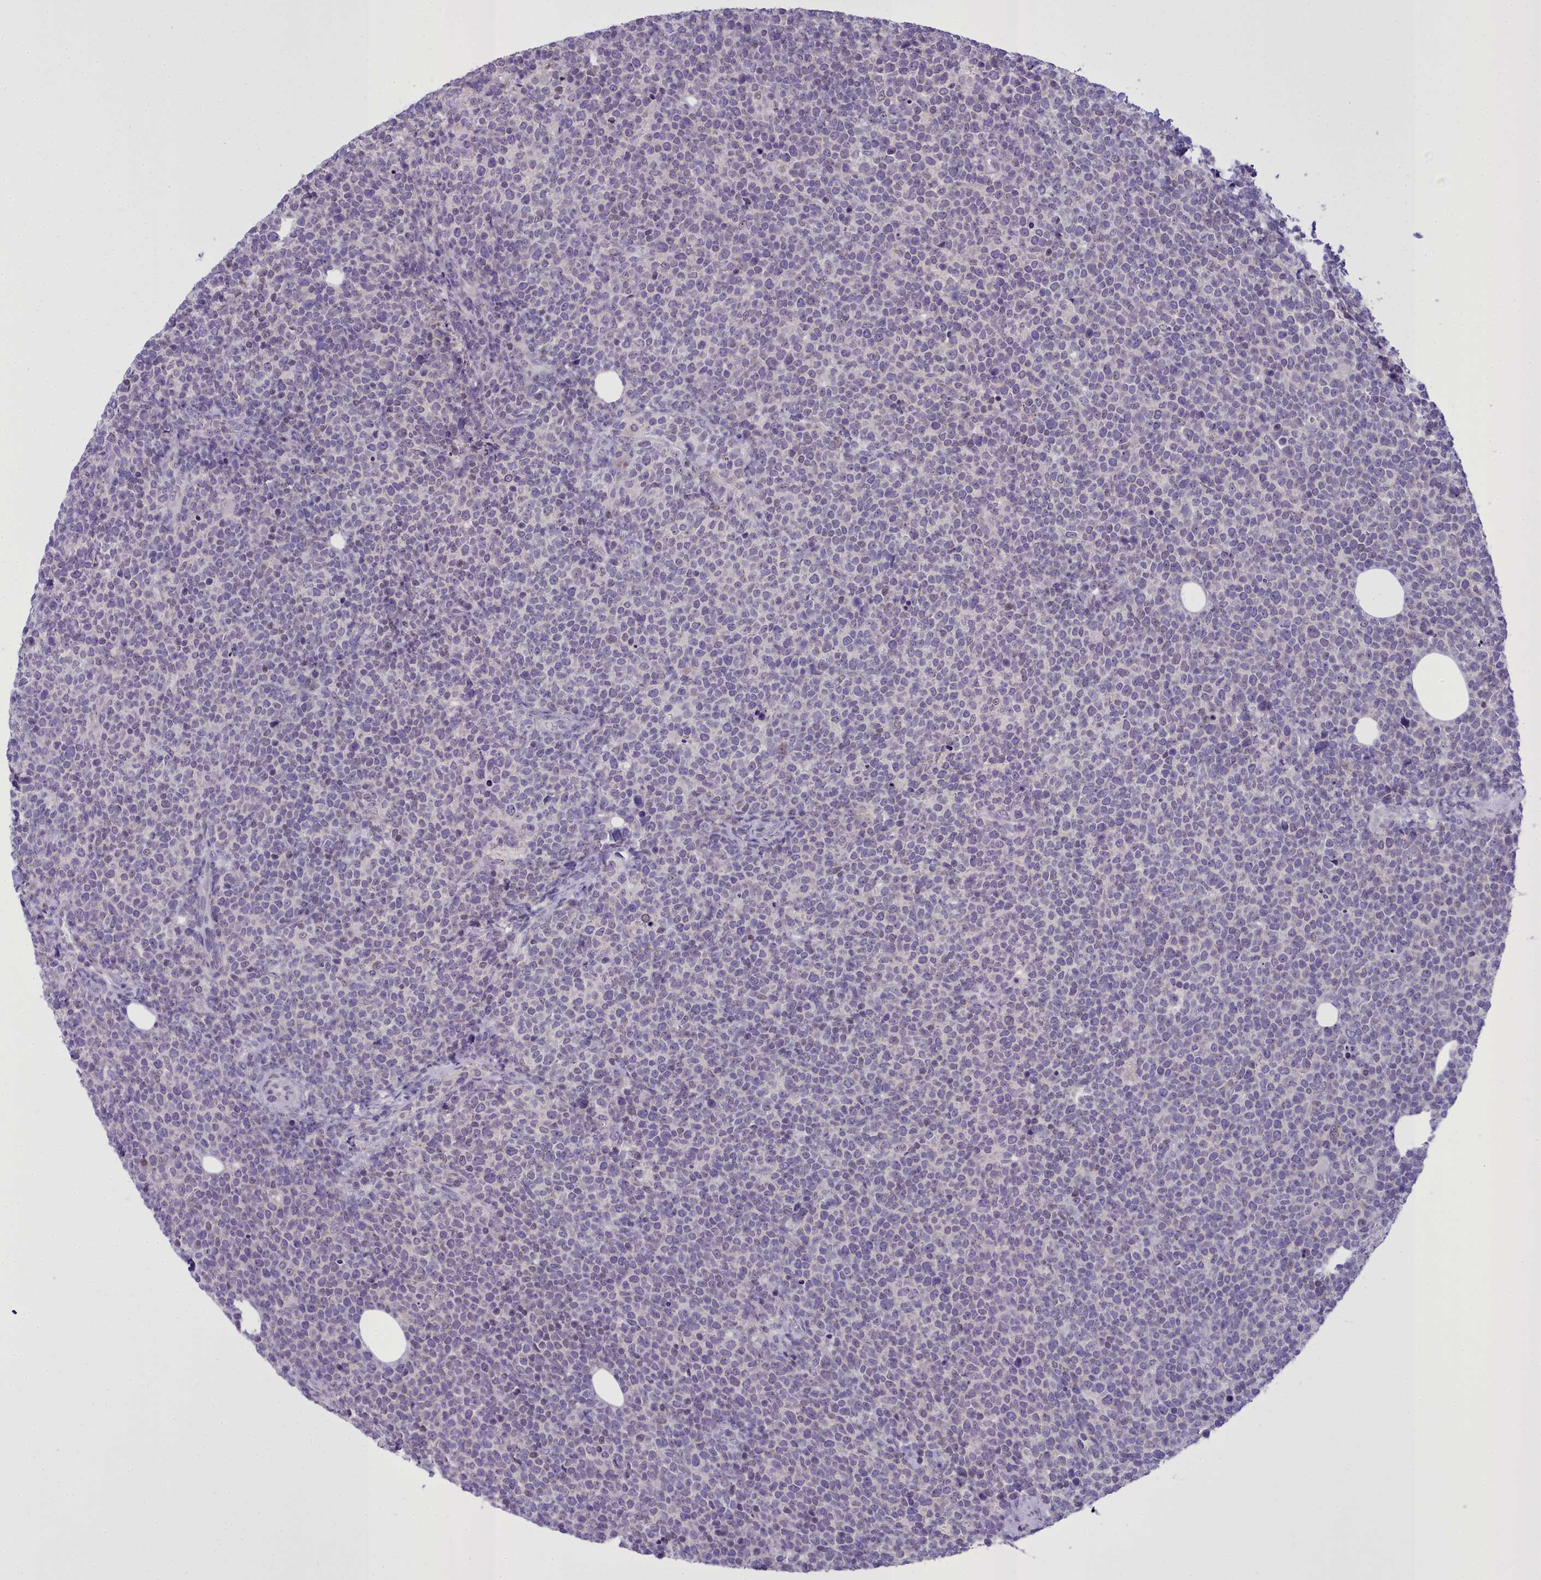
{"staining": {"intensity": "negative", "quantity": "none", "location": "none"}, "tissue": "lymphoma", "cell_type": "Tumor cells", "image_type": "cancer", "snomed": [{"axis": "morphology", "description": "Malignant lymphoma, non-Hodgkin's type, High grade"}, {"axis": "topography", "description": "Lymph node"}], "caption": "A high-resolution image shows immunohistochemistry (IHC) staining of lymphoma, which displays no significant positivity in tumor cells. Brightfield microscopy of IHC stained with DAB (brown) and hematoxylin (blue), captured at high magnification.", "gene": "B9D2", "patient": {"sex": "male", "age": 61}}